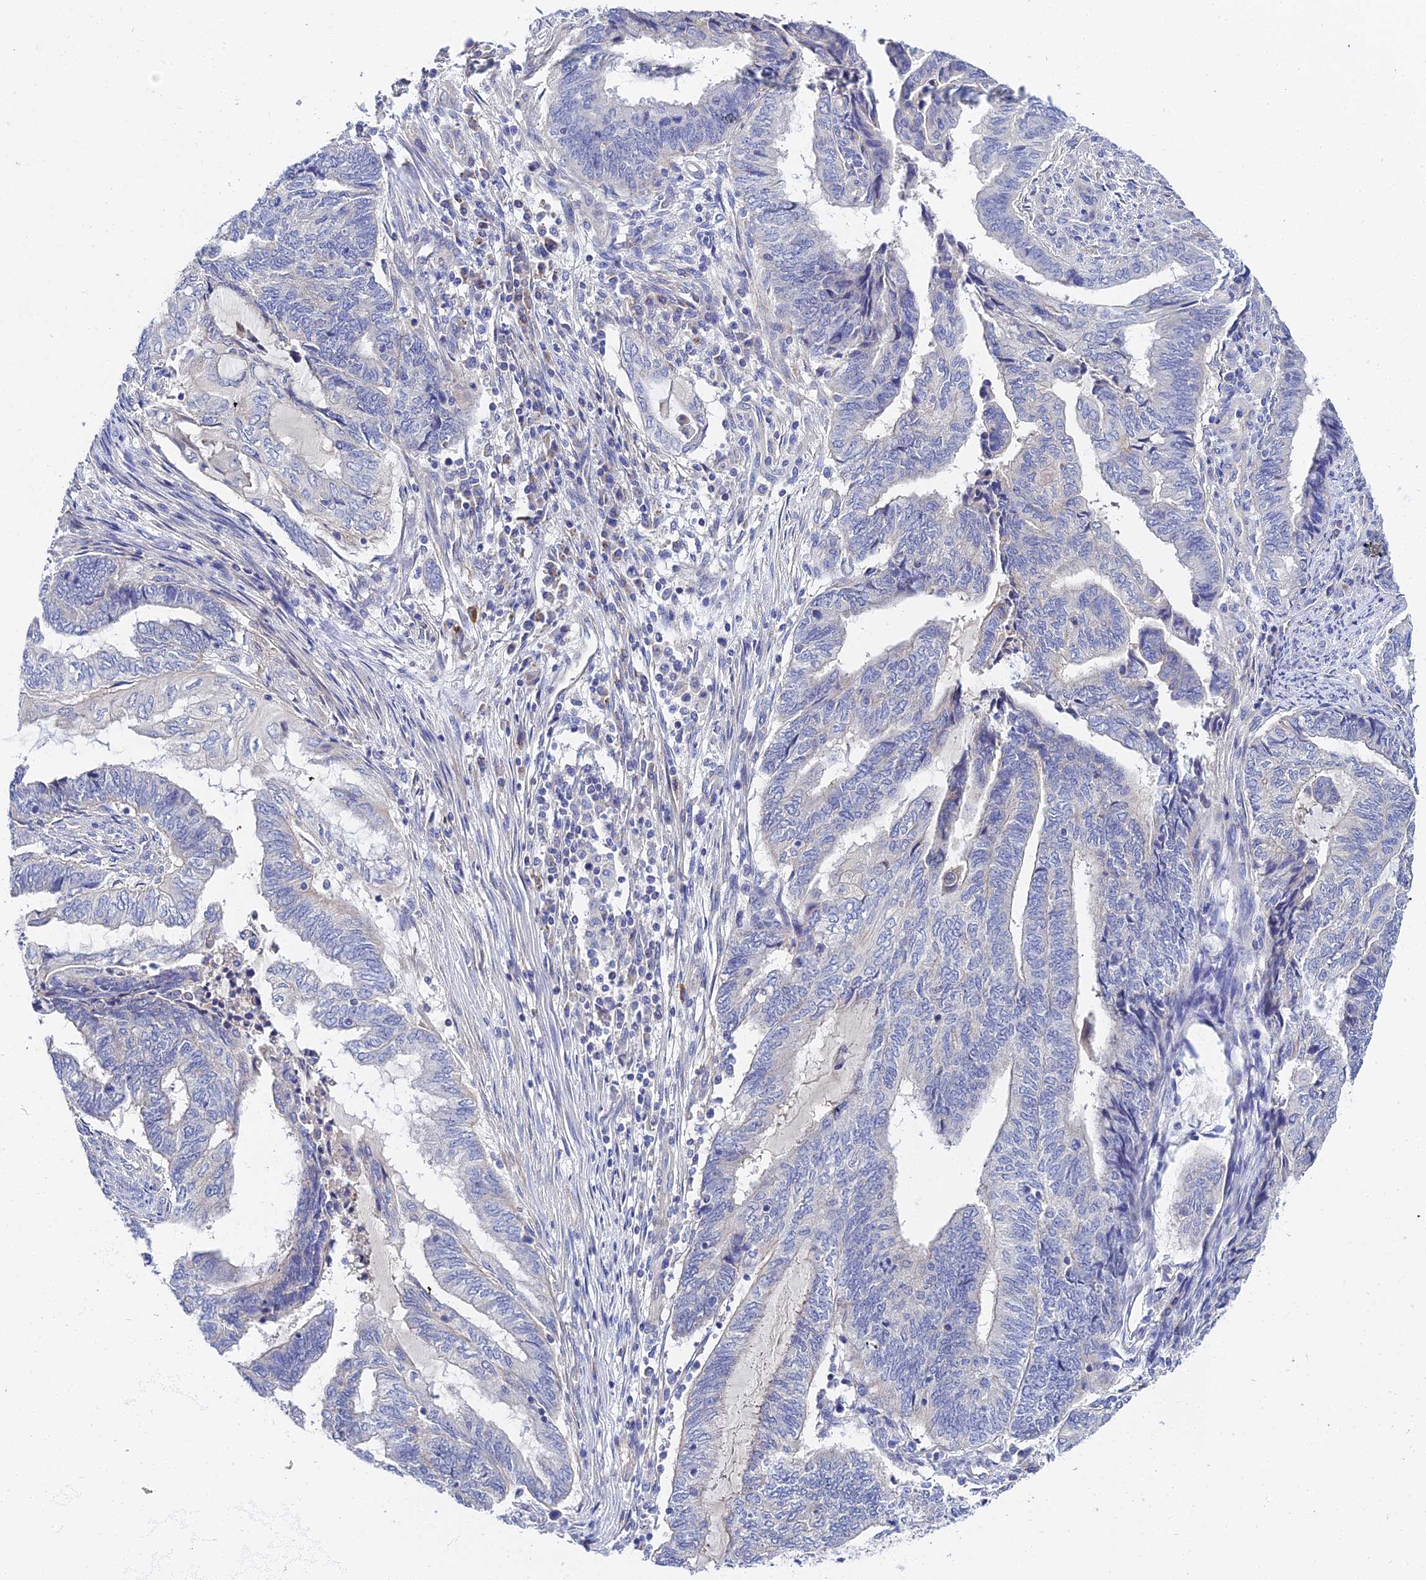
{"staining": {"intensity": "negative", "quantity": "none", "location": "none"}, "tissue": "endometrial cancer", "cell_type": "Tumor cells", "image_type": "cancer", "snomed": [{"axis": "morphology", "description": "Adenocarcinoma, NOS"}, {"axis": "topography", "description": "Uterus"}, {"axis": "topography", "description": "Endometrium"}], "caption": "The image reveals no staining of tumor cells in adenocarcinoma (endometrial).", "gene": "APOBEC3H", "patient": {"sex": "female", "age": 70}}